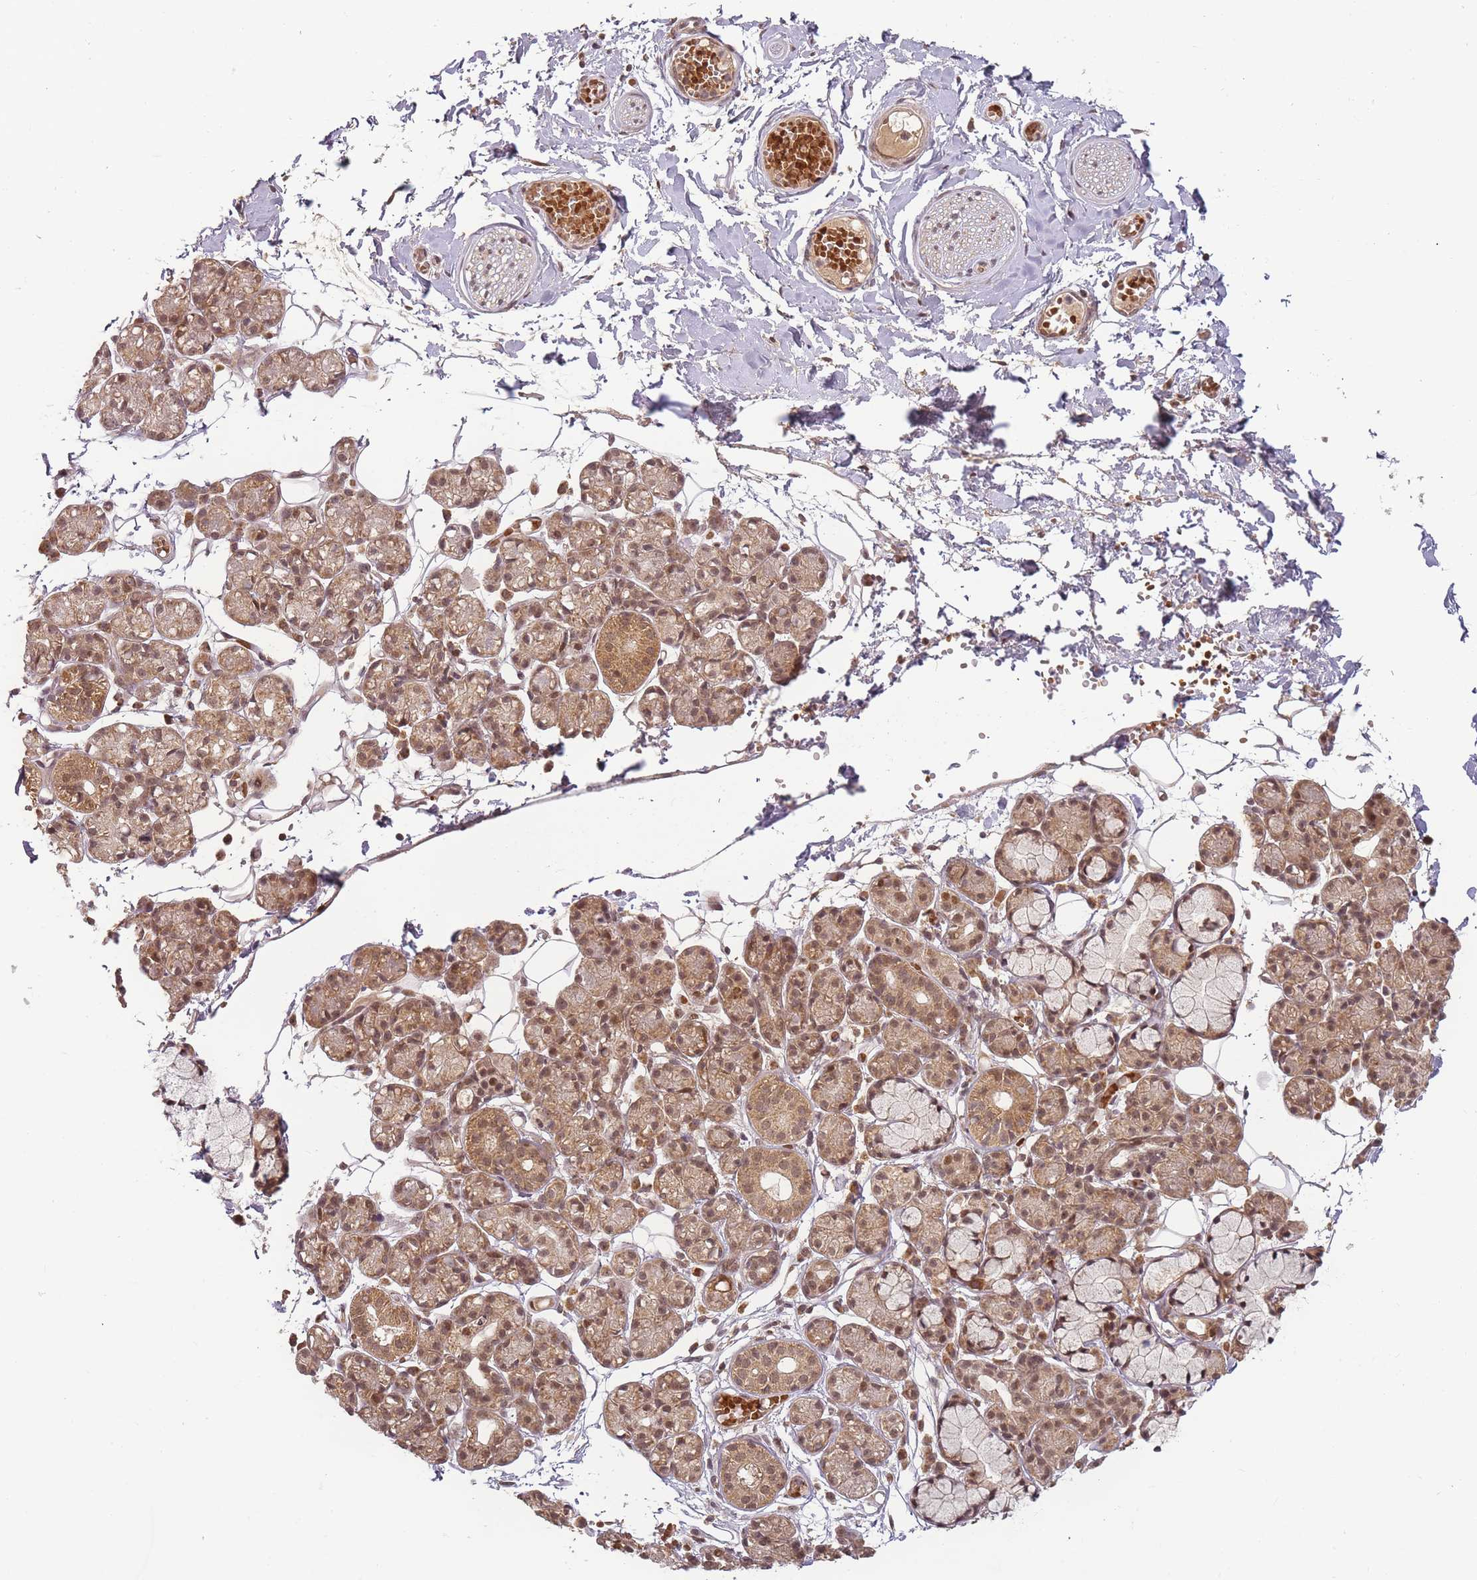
{"staining": {"intensity": "moderate", "quantity": ">75%", "location": "cytoplasmic/membranous,nuclear"}, "tissue": "salivary gland", "cell_type": "Glandular cells", "image_type": "normal", "snomed": [{"axis": "morphology", "description": "Normal tissue, NOS"}, {"axis": "topography", "description": "Salivary gland"}], "caption": "Protein expression by IHC displays moderate cytoplasmic/membranous,nuclear staining in about >75% of glandular cells in normal salivary gland.", "gene": "ZNF497", "patient": {"sex": "male", "age": 63}}